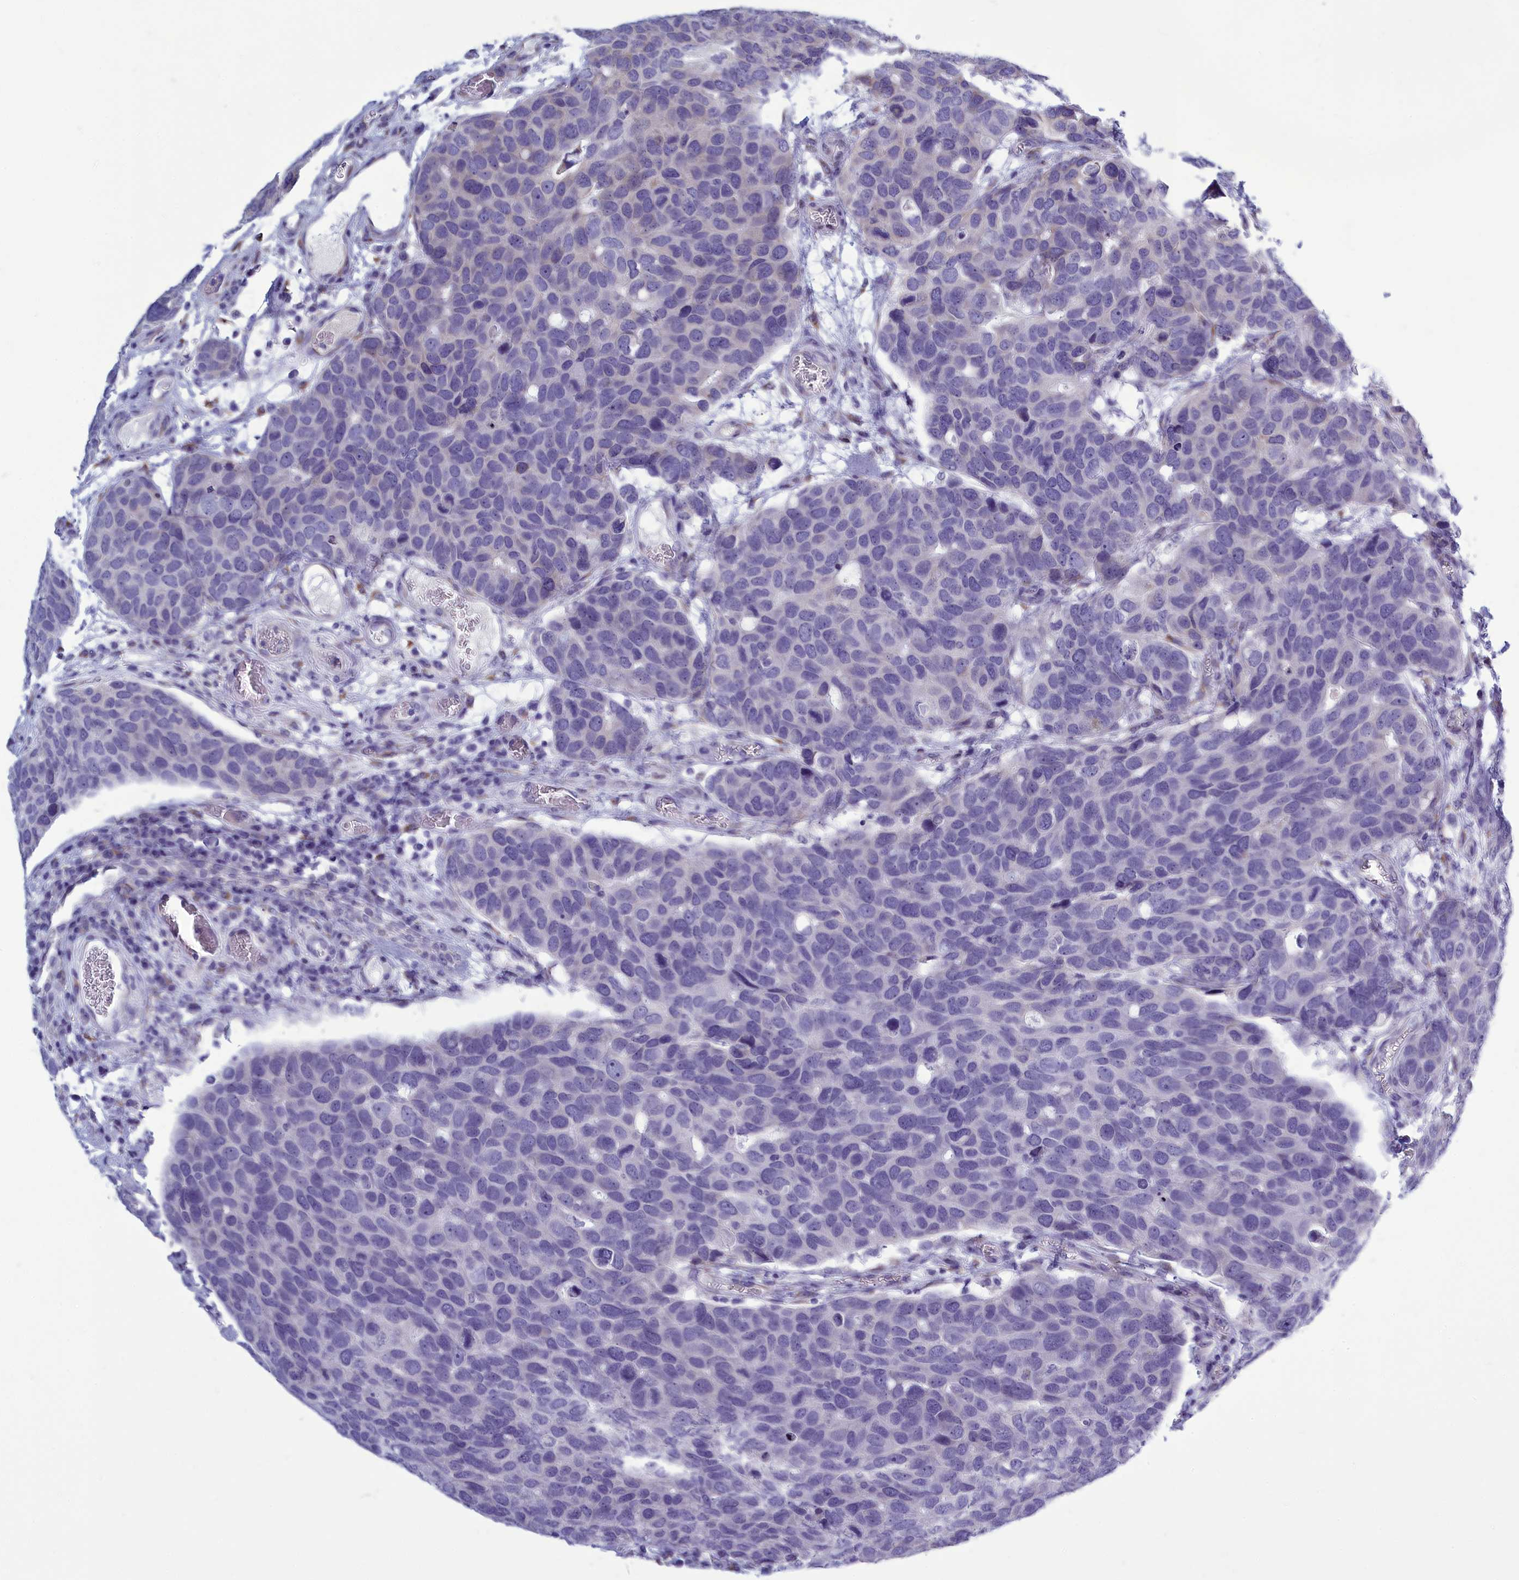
{"staining": {"intensity": "negative", "quantity": "none", "location": "none"}, "tissue": "breast cancer", "cell_type": "Tumor cells", "image_type": "cancer", "snomed": [{"axis": "morphology", "description": "Duct carcinoma"}, {"axis": "topography", "description": "Breast"}], "caption": "Immunohistochemical staining of breast cancer shows no significant staining in tumor cells.", "gene": "CENATAC", "patient": {"sex": "female", "age": 83}}